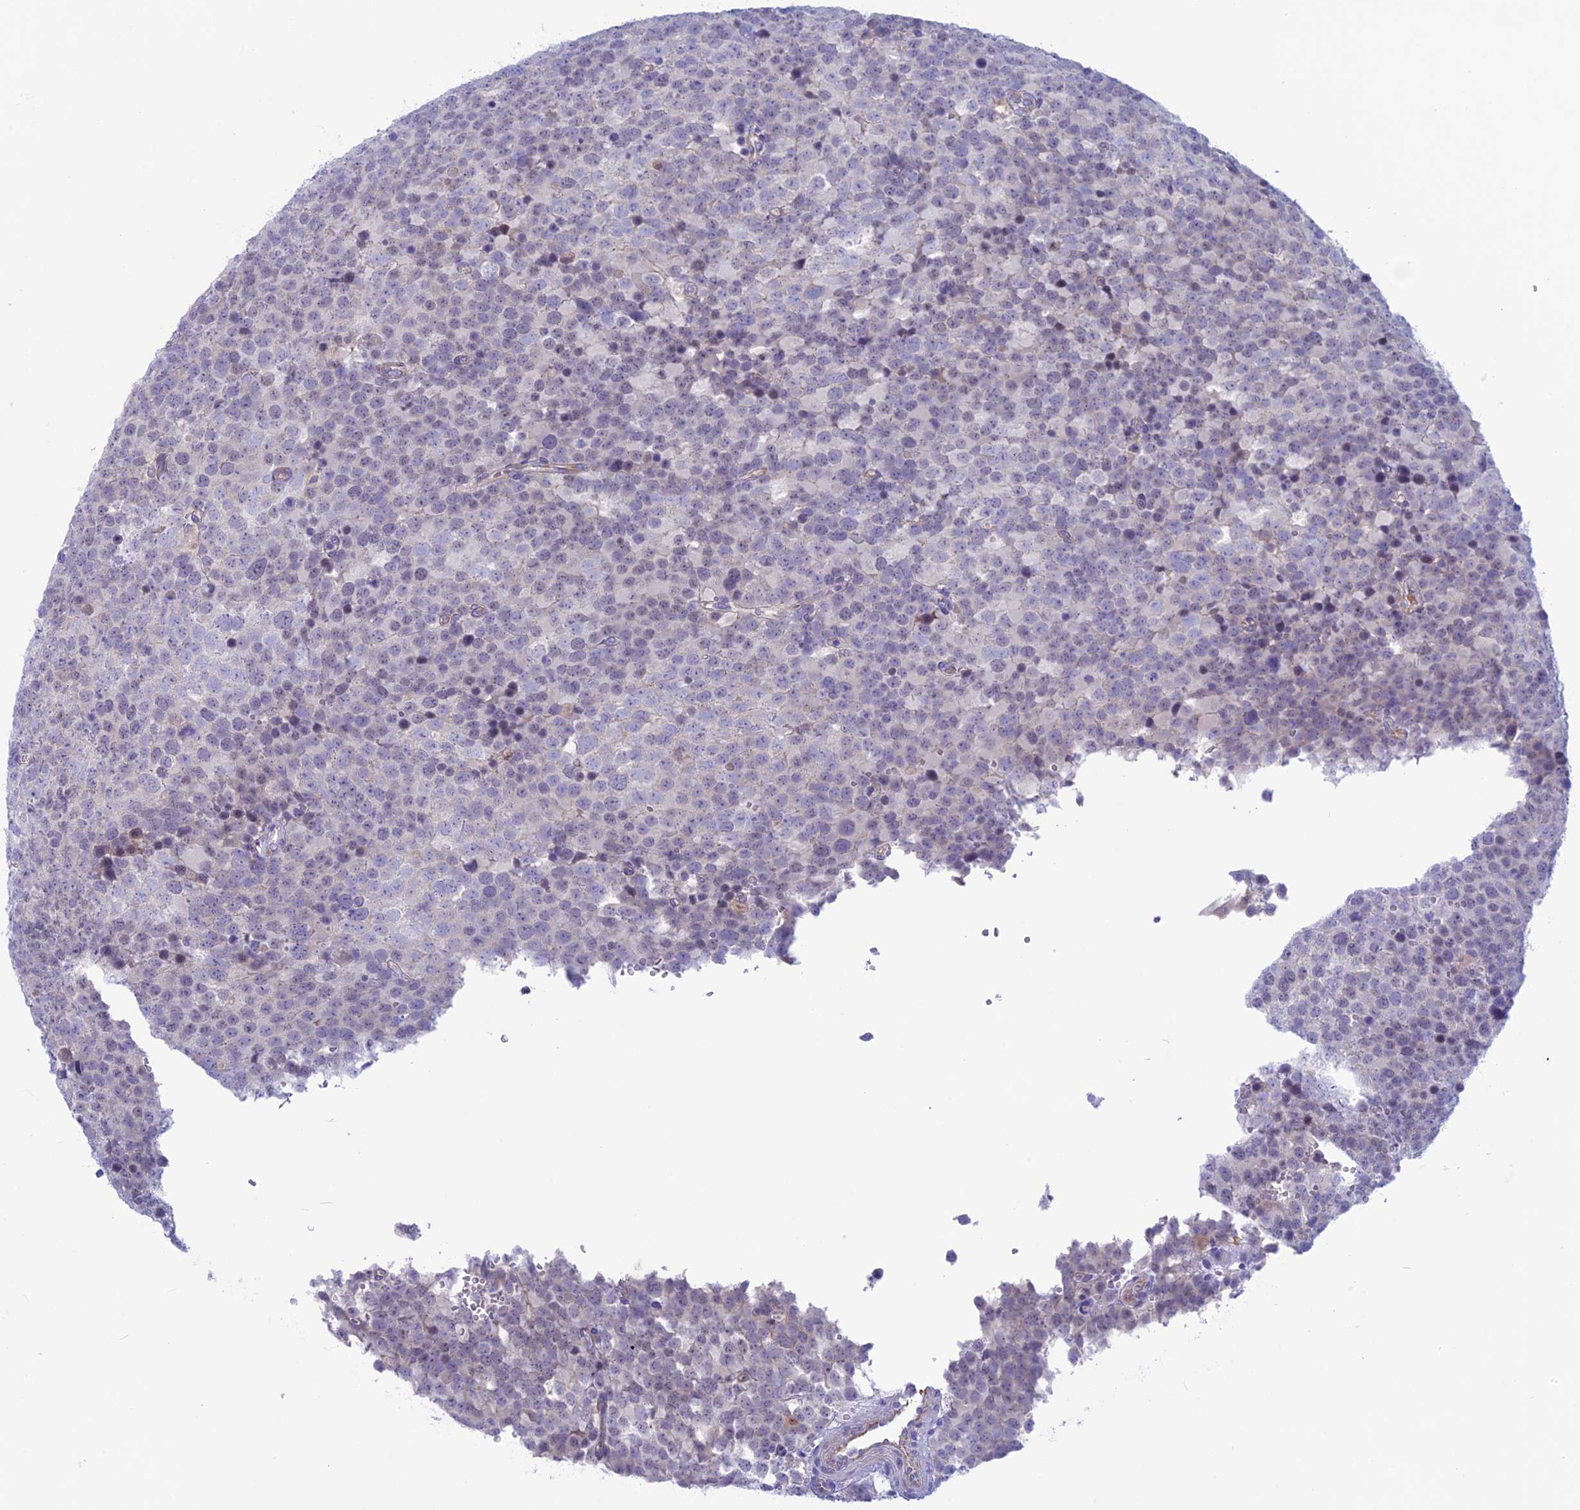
{"staining": {"intensity": "negative", "quantity": "none", "location": "none"}, "tissue": "testis cancer", "cell_type": "Tumor cells", "image_type": "cancer", "snomed": [{"axis": "morphology", "description": "Seminoma, NOS"}, {"axis": "topography", "description": "Testis"}], "caption": "The micrograph shows no staining of tumor cells in testis seminoma. Nuclei are stained in blue.", "gene": "SNTN", "patient": {"sex": "male", "age": 71}}